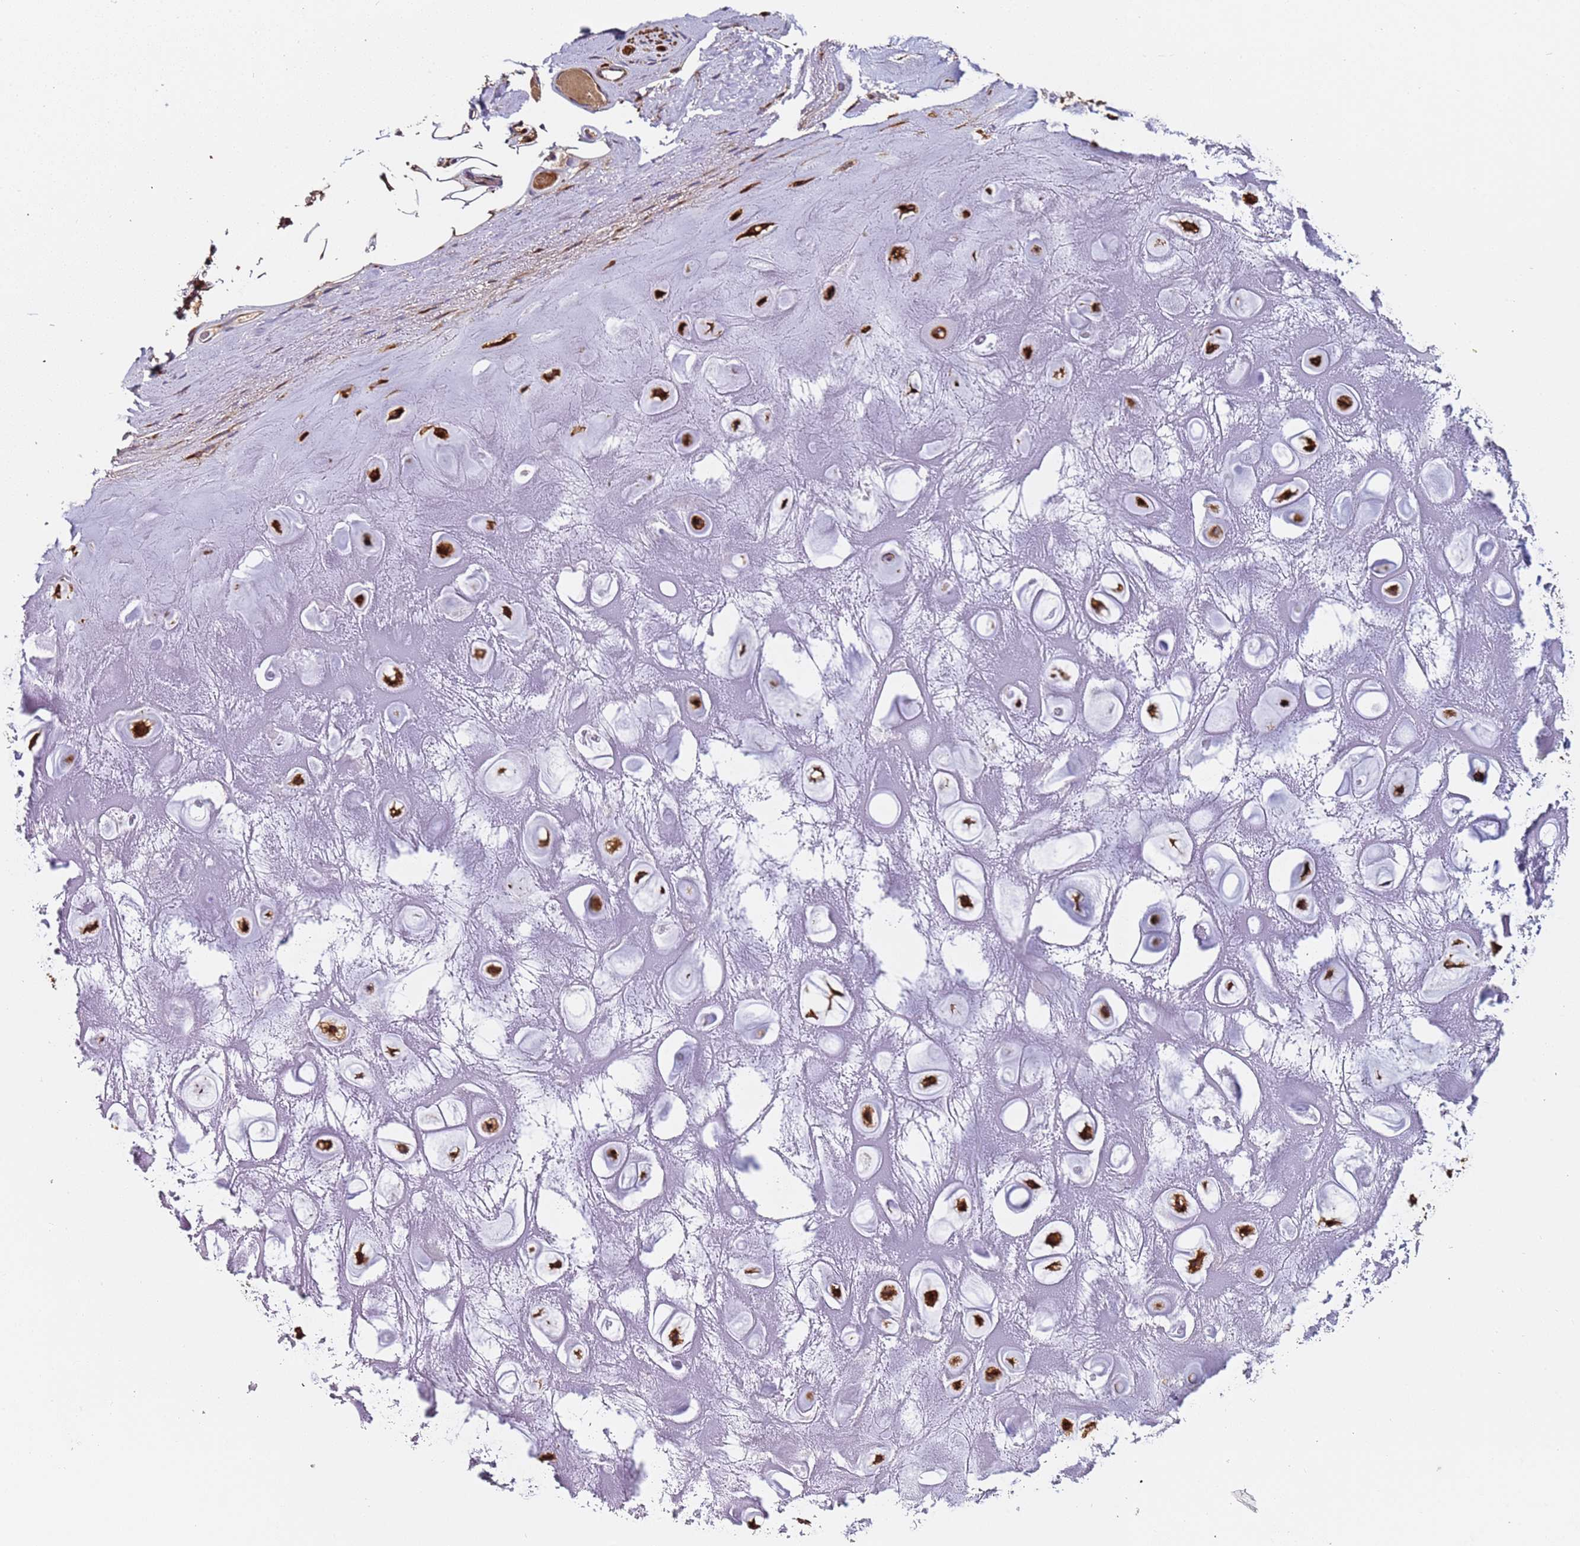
{"staining": {"intensity": "negative", "quantity": "none", "location": "none"}, "tissue": "adipose tissue", "cell_type": "Adipocytes", "image_type": "normal", "snomed": [{"axis": "morphology", "description": "Normal tissue, NOS"}, {"axis": "topography", "description": "Cartilage tissue"}], "caption": "An image of adipose tissue stained for a protein shows no brown staining in adipocytes.", "gene": "PAQR7", "patient": {"sex": "male", "age": 81}}